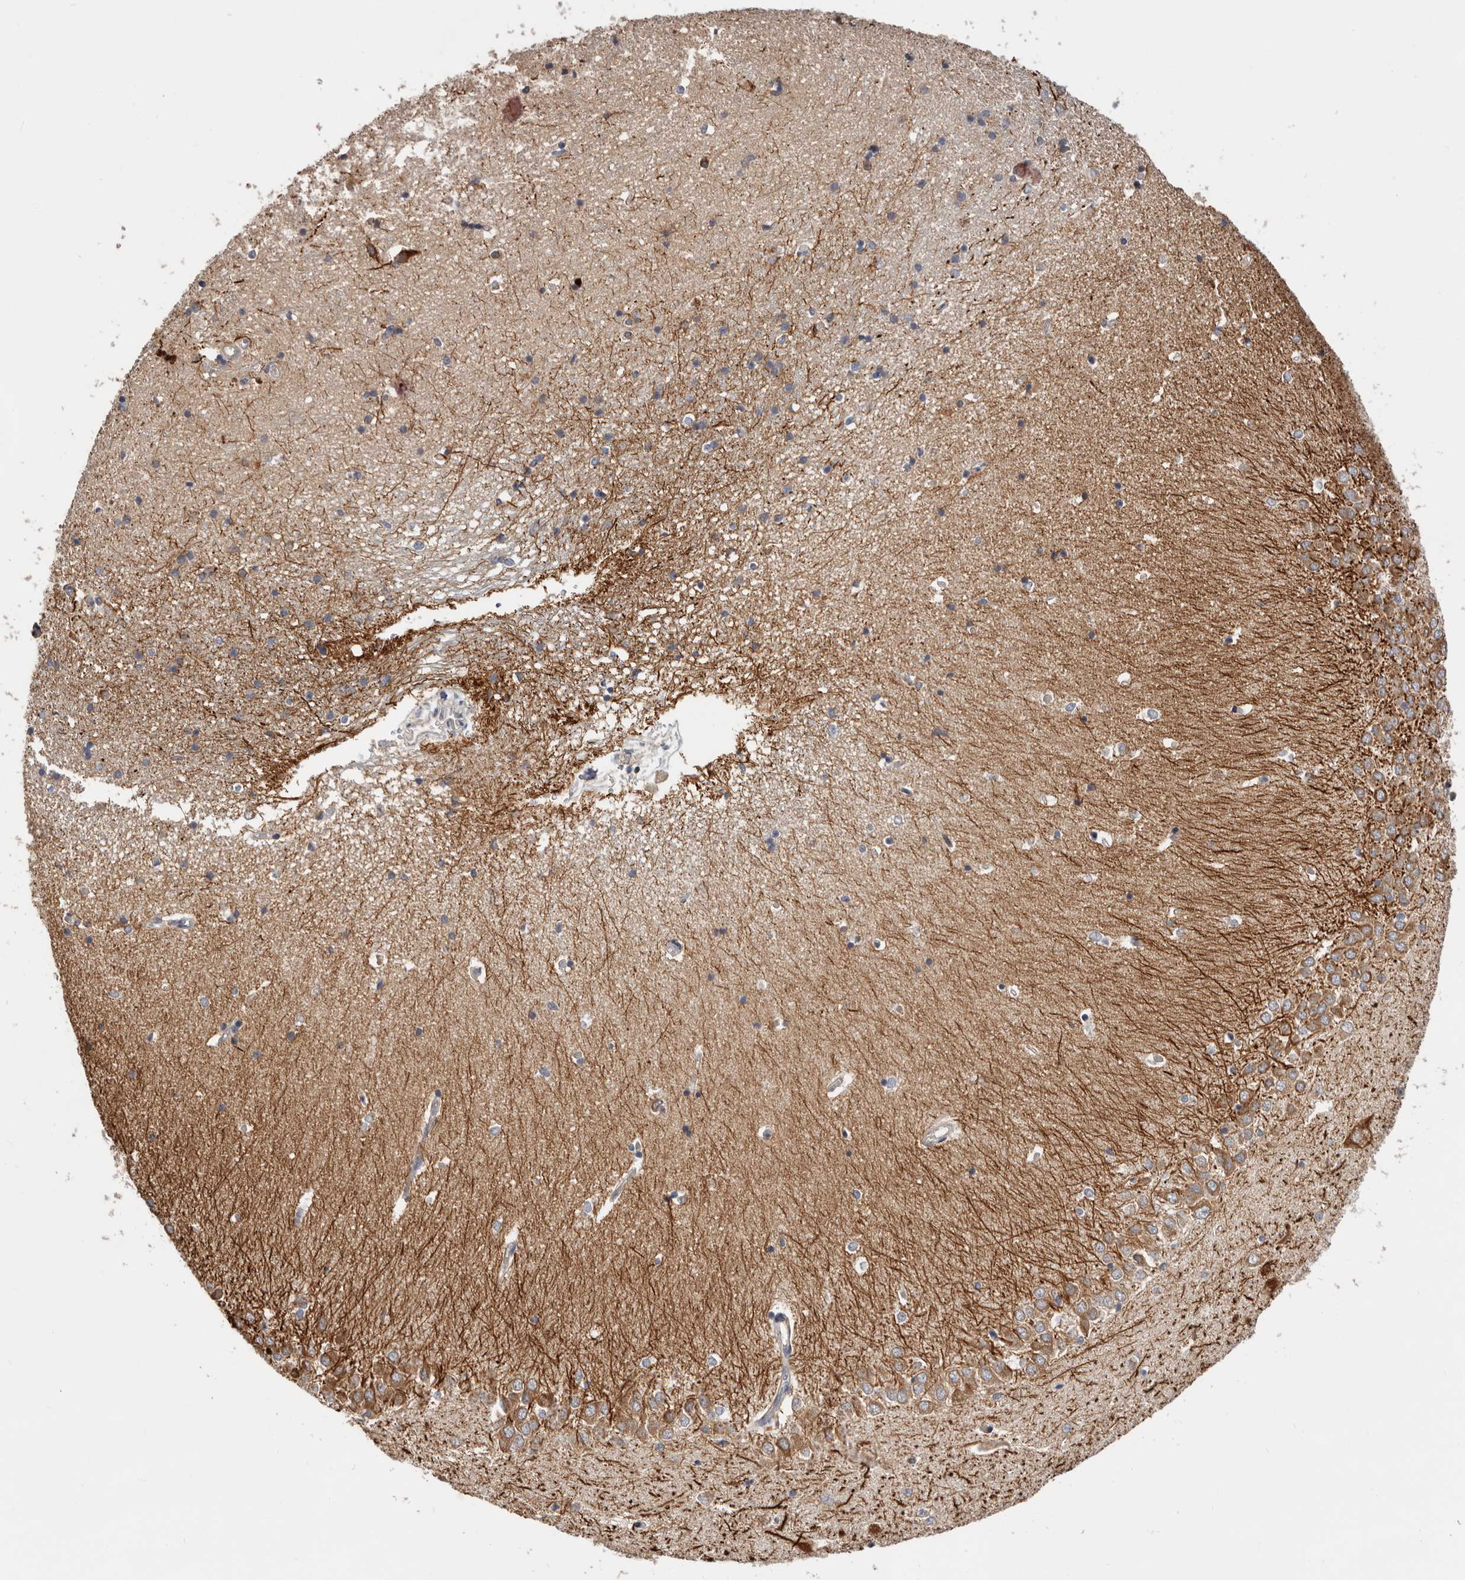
{"staining": {"intensity": "negative", "quantity": "none", "location": "none"}, "tissue": "hippocampus", "cell_type": "Glial cells", "image_type": "normal", "snomed": [{"axis": "morphology", "description": "Normal tissue, NOS"}, {"axis": "topography", "description": "Hippocampus"}], "caption": "IHC of normal hippocampus reveals no expression in glial cells.", "gene": "DOP1A", "patient": {"sex": "male", "age": 45}}